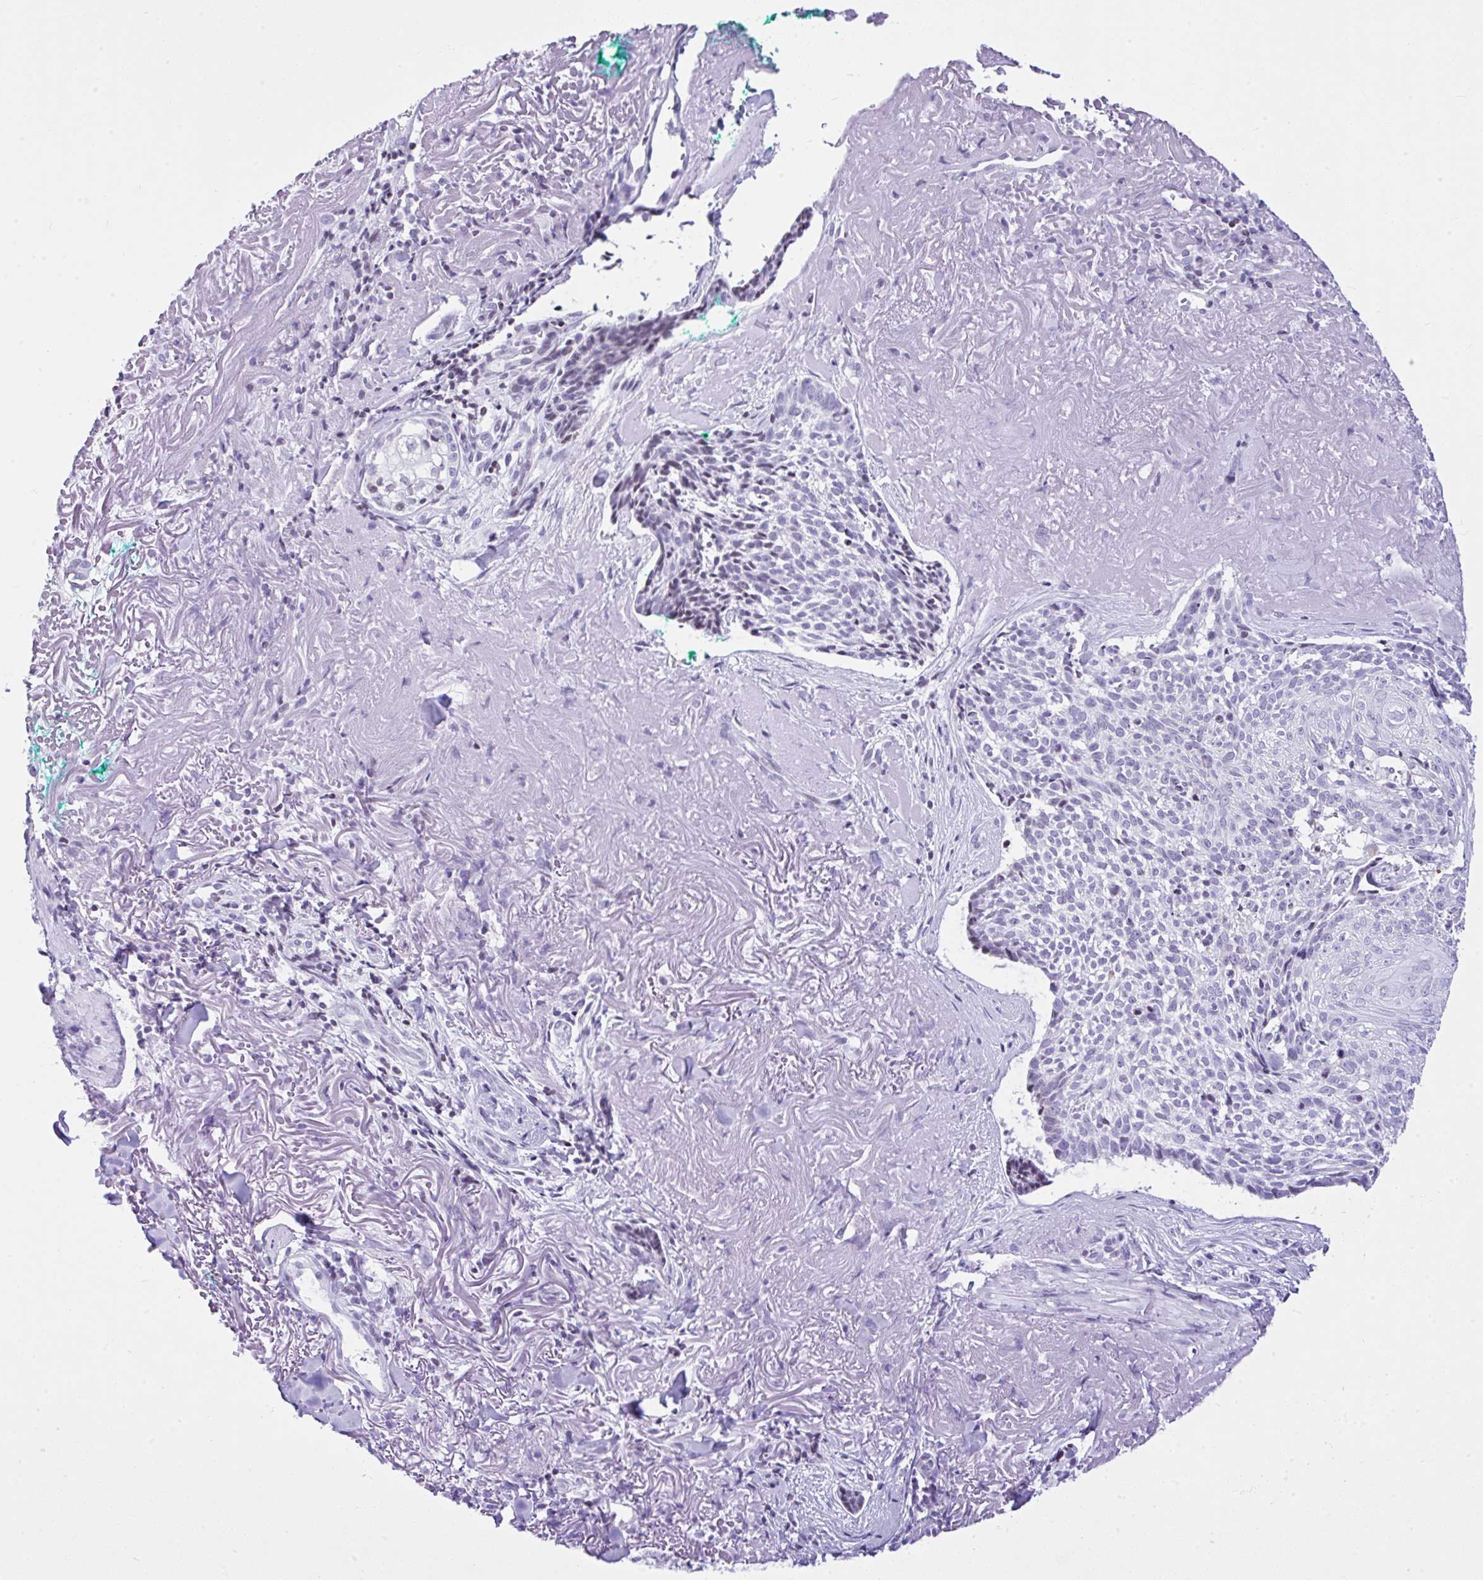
{"staining": {"intensity": "negative", "quantity": "none", "location": "none"}, "tissue": "skin cancer", "cell_type": "Tumor cells", "image_type": "cancer", "snomed": [{"axis": "morphology", "description": "Basal cell carcinoma"}, {"axis": "topography", "description": "Skin"}, {"axis": "topography", "description": "Skin of face"}], "caption": "Skin cancer (basal cell carcinoma) was stained to show a protein in brown. There is no significant positivity in tumor cells. (IHC, brightfield microscopy, high magnification).", "gene": "KRT27", "patient": {"sex": "female", "age": 95}}